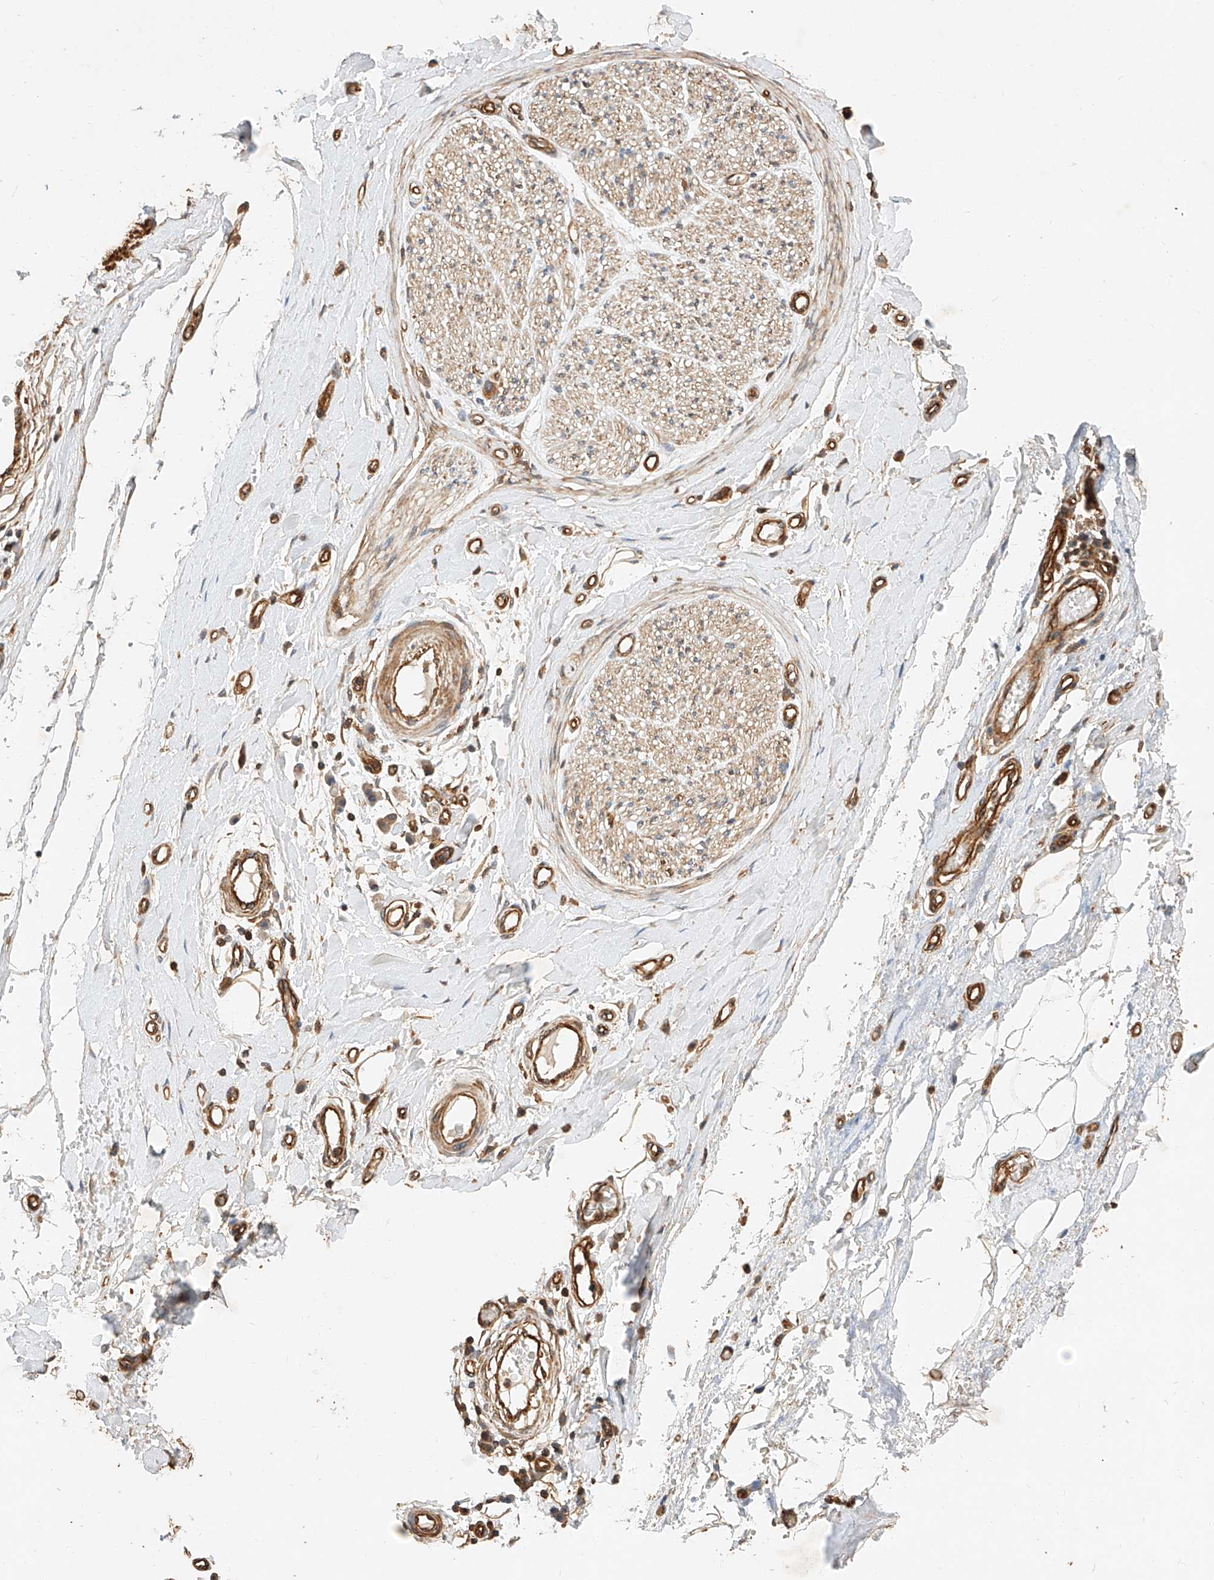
{"staining": {"intensity": "moderate", "quantity": ">75%", "location": "cytoplasmic/membranous"}, "tissue": "adipose tissue", "cell_type": "Adipocytes", "image_type": "normal", "snomed": [{"axis": "morphology", "description": "Normal tissue, NOS"}, {"axis": "morphology", "description": "Adenocarcinoma, NOS"}, {"axis": "topography", "description": "Esophagus"}, {"axis": "topography", "description": "Stomach, upper"}, {"axis": "topography", "description": "Peripheral nerve tissue"}], "caption": "A photomicrograph of human adipose tissue stained for a protein exhibits moderate cytoplasmic/membranous brown staining in adipocytes.", "gene": "GHDC", "patient": {"sex": "male", "age": 62}}